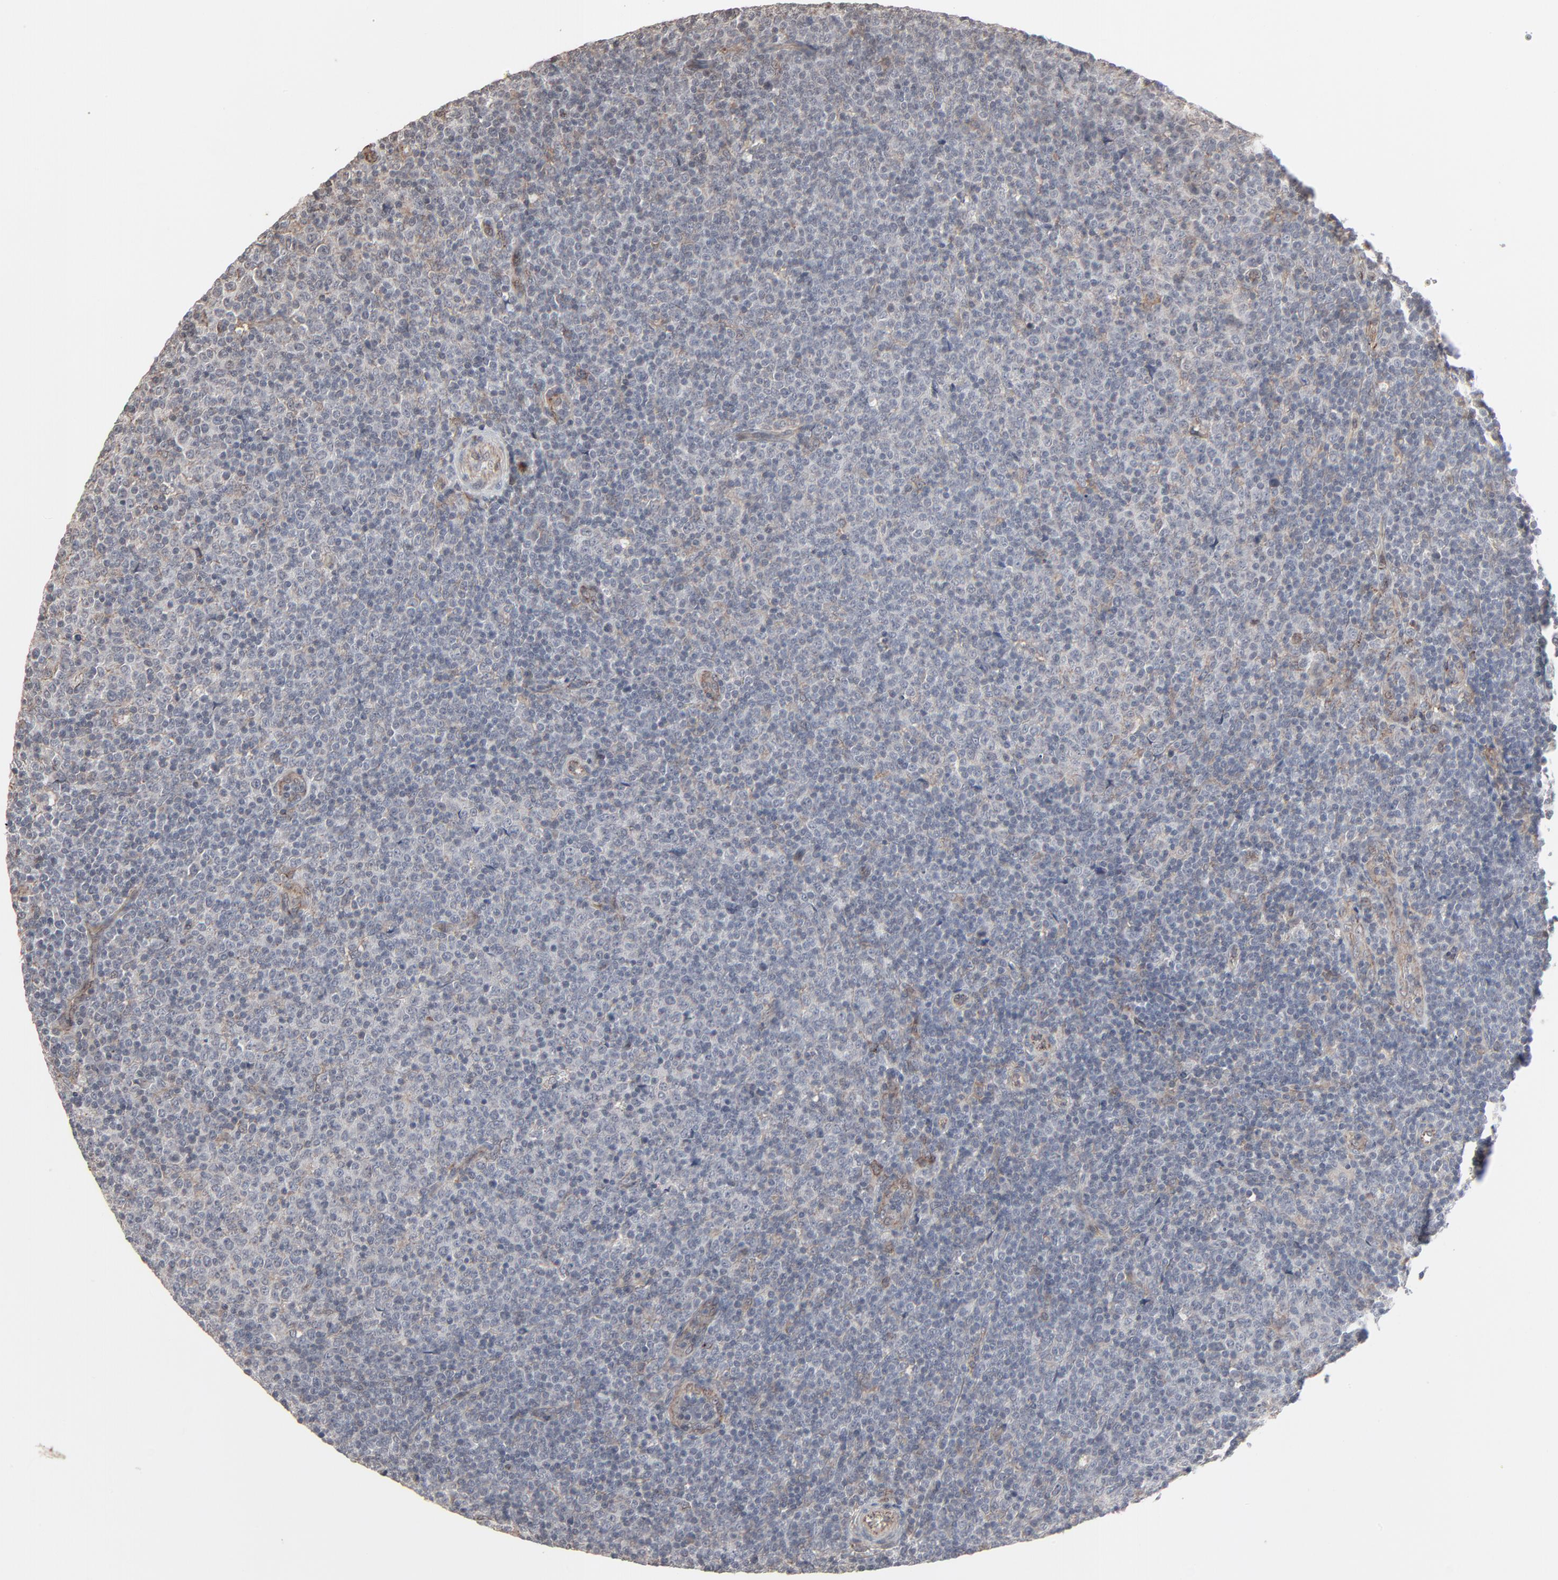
{"staining": {"intensity": "weak", "quantity": "<25%", "location": "cytoplasmic/membranous"}, "tissue": "lymphoma", "cell_type": "Tumor cells", "image_type": "cancer", "snomed": [{"axis": "morphology", "description": "Malignant lymphoma, non-Hodgkin's type, Low grade"}, {"axis": "topography", "description": "Lymph node"}], "caption": "Tumor cells are negative for brown protein staining in malignant lymphoma, non-Hodgkin's type (low-grade).", "gene": "CTNND1", "patient": {"sex": "male", "age": 70}}